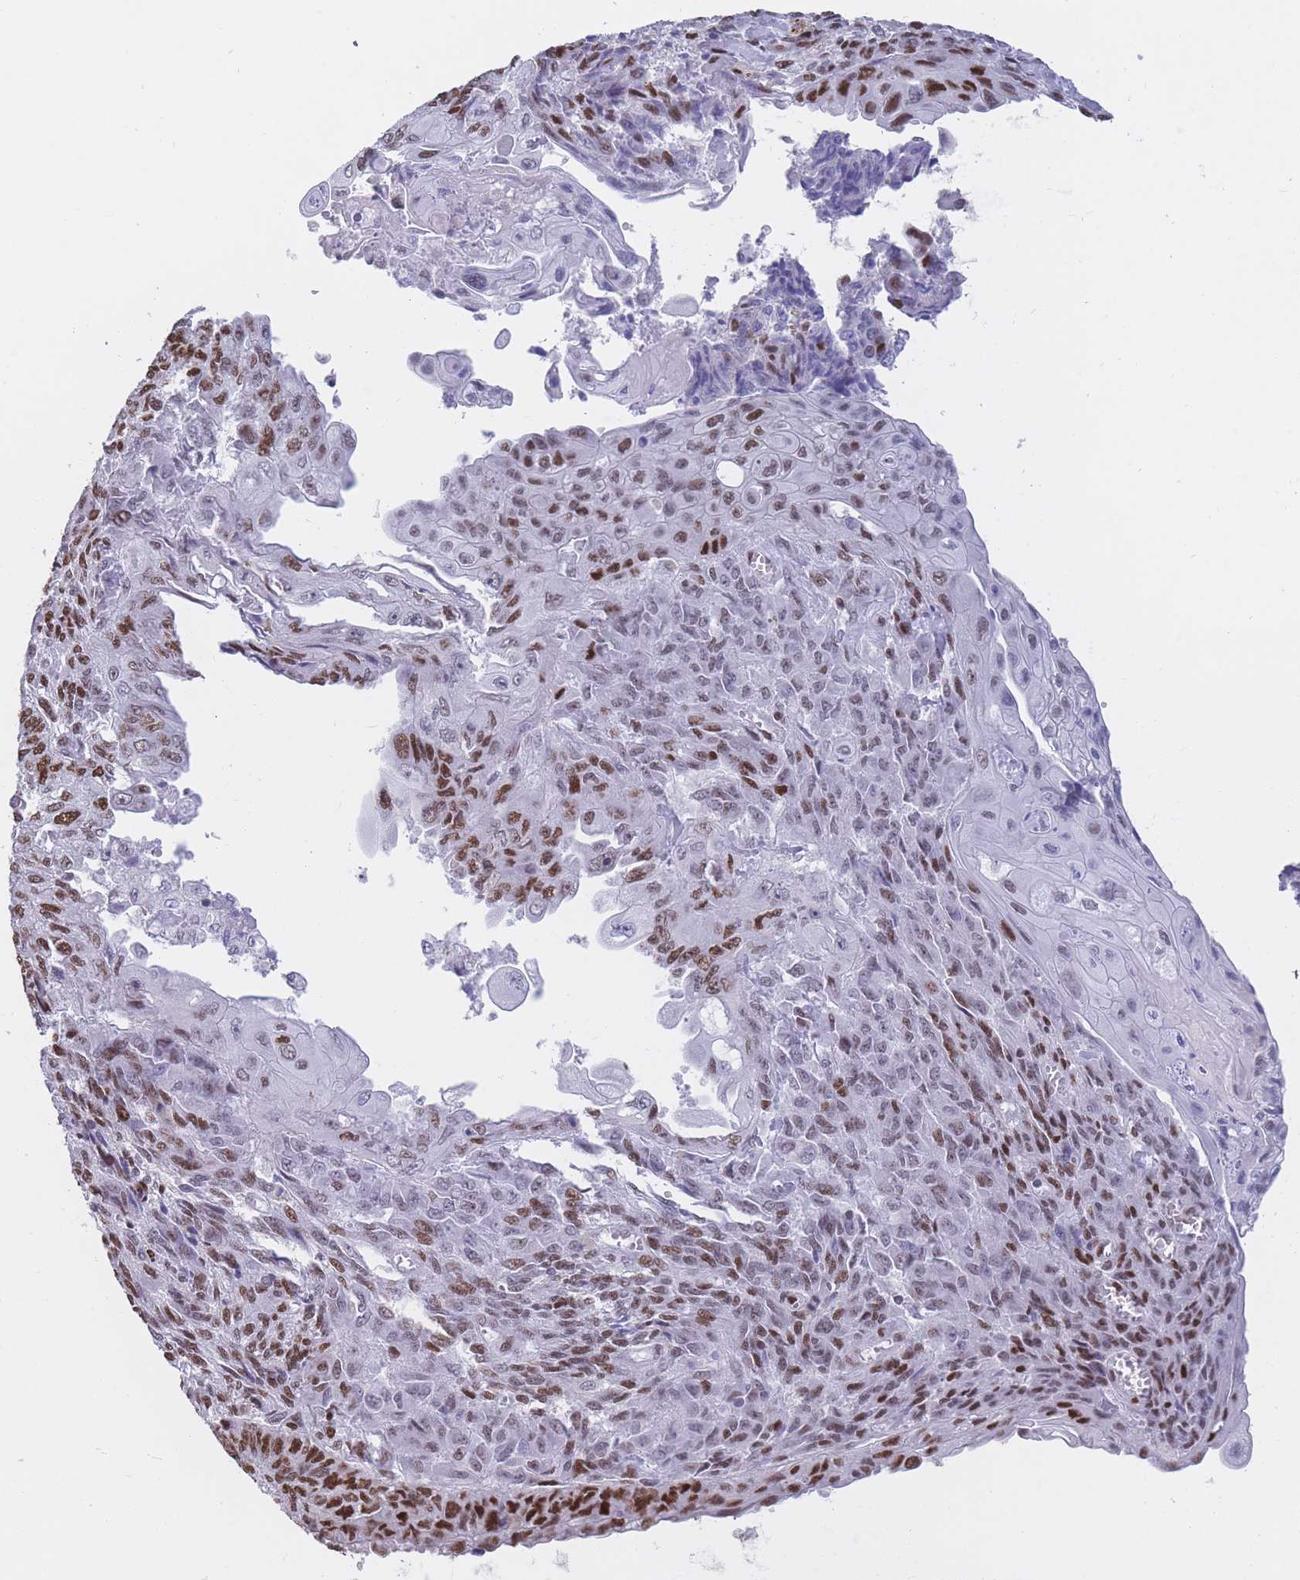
{"staining": {"intensity": "strong", "quantity": "25%-75%", "location": "nuclear"}, "tissue": "endometrial cancer", "cell_type": "Tumor cells", "image_type": "cancer", "snomed": [{"axis": "morphology", "description": "Adenocarcinoma, NOS"}, {"axis": "topography", "description": "Endometrium"}], "caption": "Tumor cells display high levels of strong nuclear positivity in about 25%-75% of cells in adenocarcinoma (endometrial).", "gene": "NASP", "patient": {"sex": "female", "age": 32}}